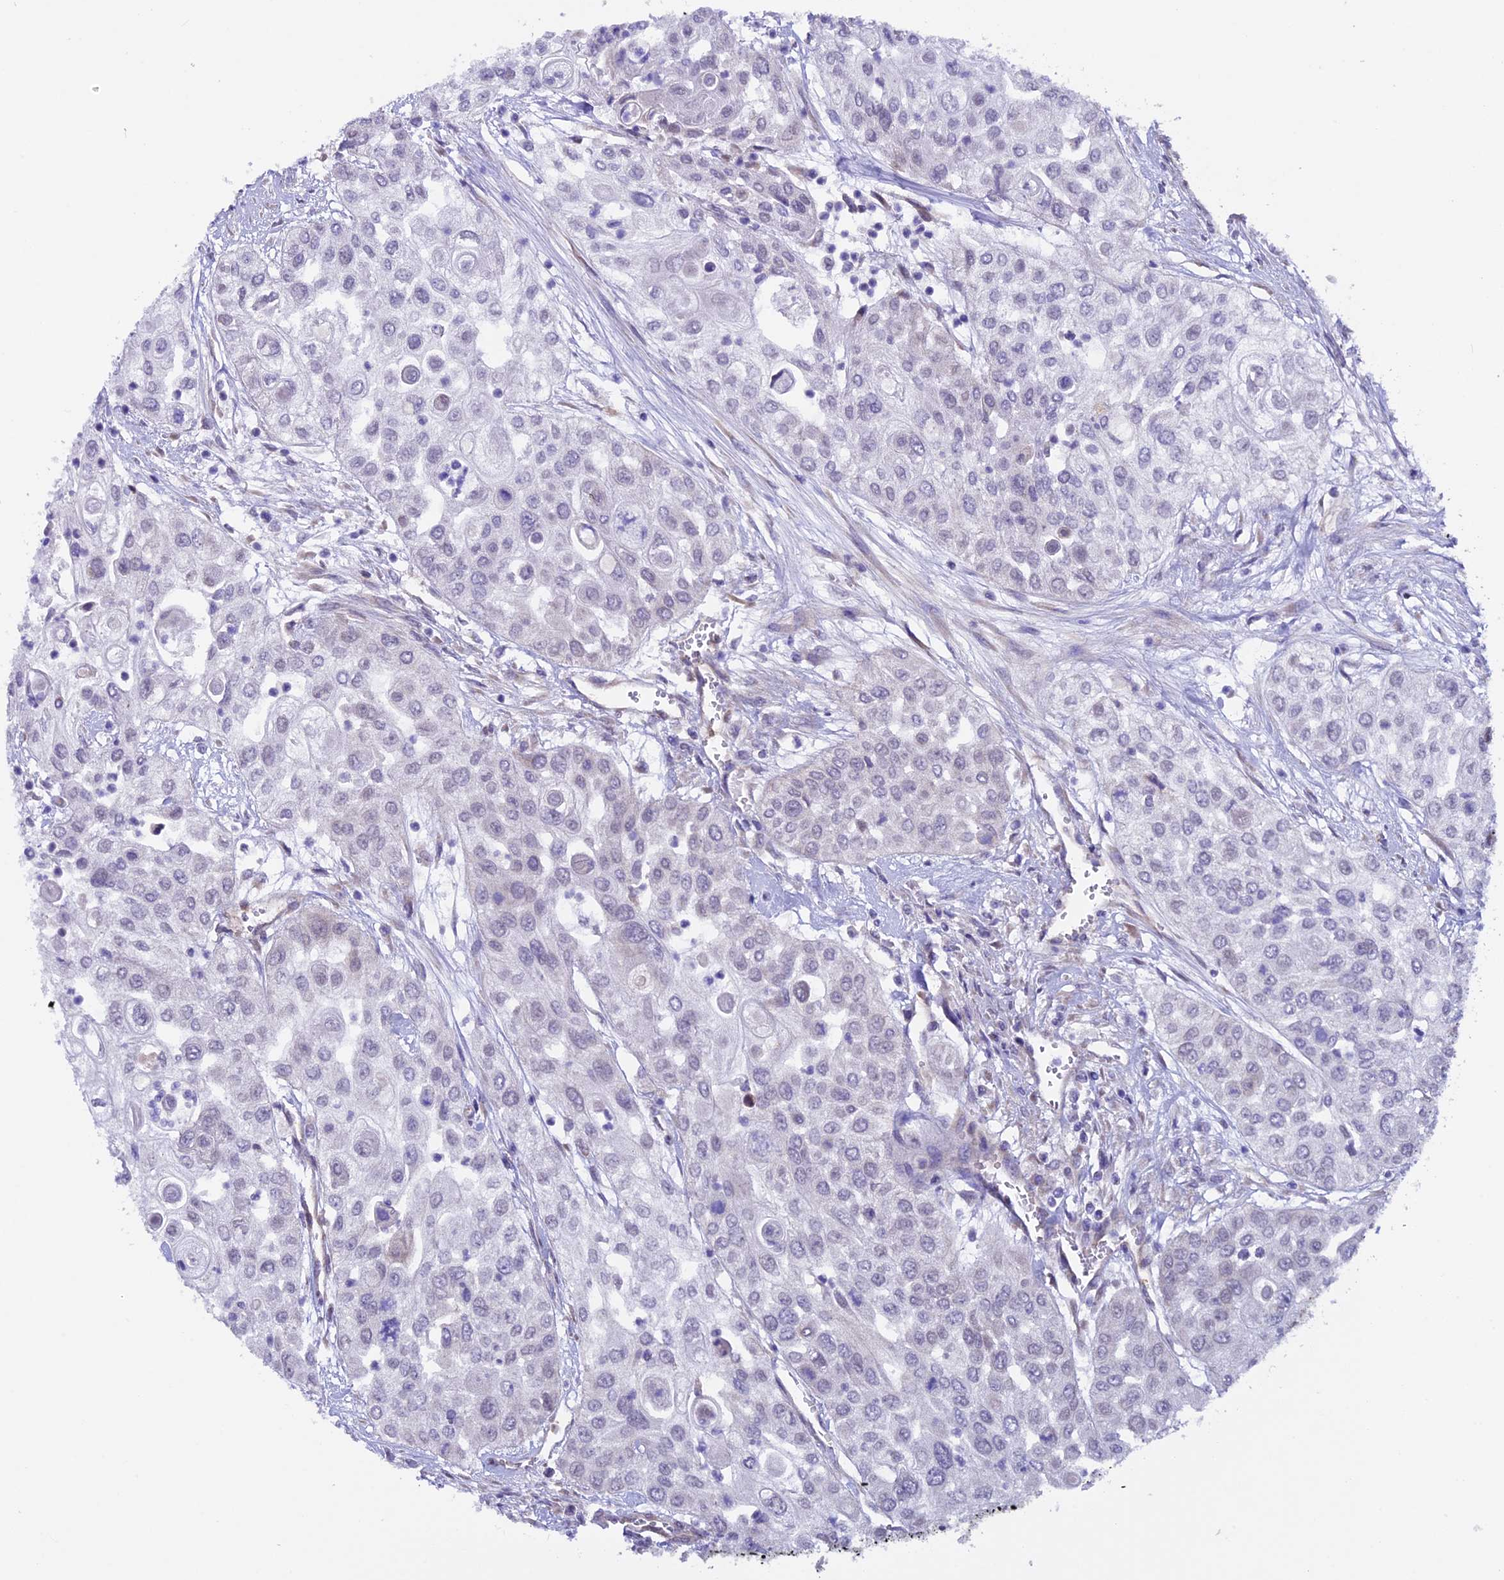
{"staining": {"intensity": "negative", "quantity": "none", "location": "none"}, "tissue": "urothelial cancer", "cell_type": "Tumor cells", "image_type": "cancer", "snomed": [{"axis": "morphology", "description": "Urothelial carcinoma, High grade"}, {"axis": "topography", "description": "Urinary bladder"}], "caption": "High-grade urothelial carcinoma was stained to show a protein in brown. There is no significant positivity in tumor cells.", "gene": "TMEM171", "patient": {"sex": "female", "age": 79}}